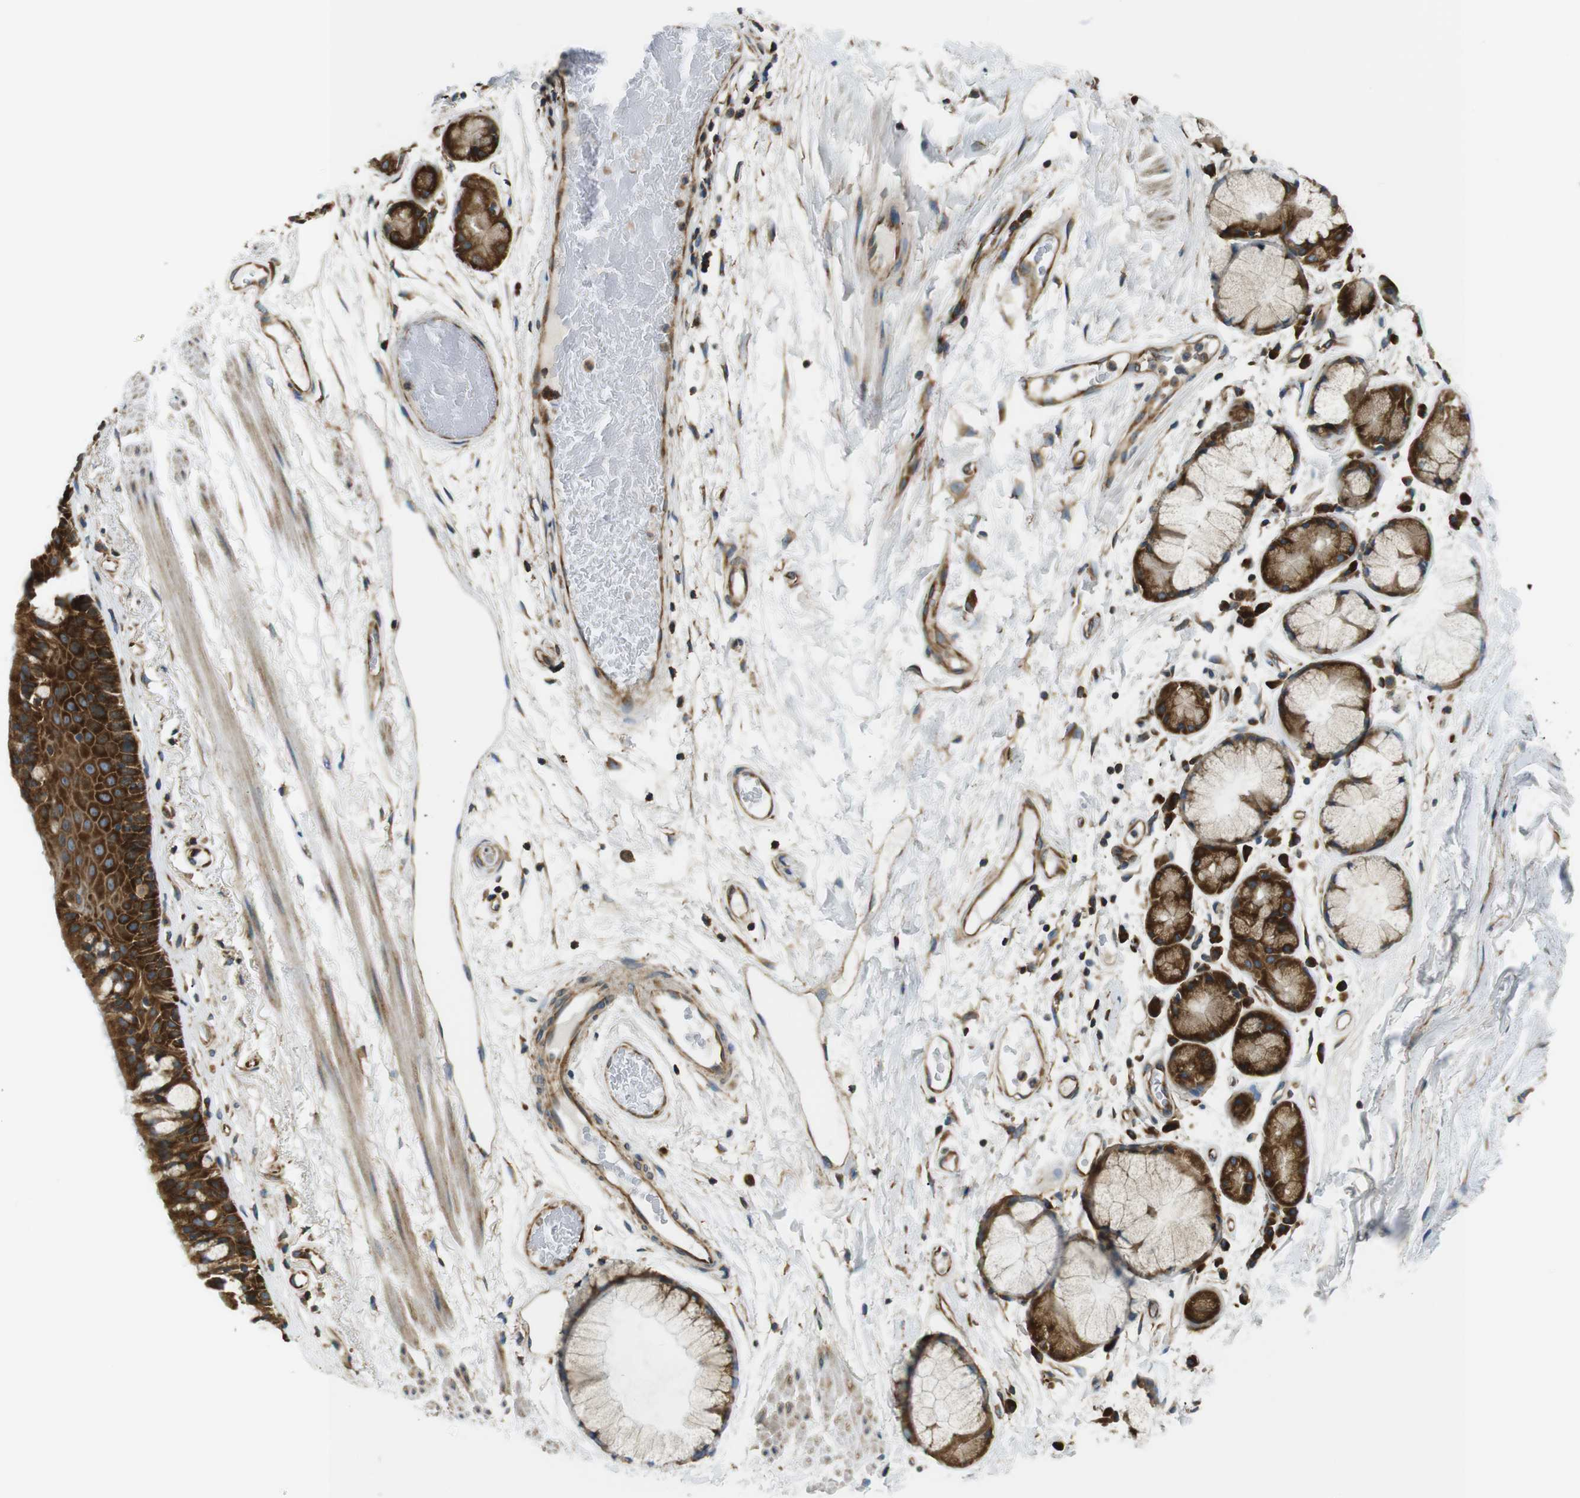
{"staining": {"intensity": "strong", "quantity": ">75%", "location": "cytoplasmic/membranous"}, "tissue": "bronchus", "cell_type": "Respiratory epithelial cells", "image_type": "normal", "snomed": [{"axis": "morphology", "description": "Normal tissue, NOS"}, {"axis": "topography", "description": "Bronchus"}], "caption": "DAB (3,3'-diaminobenzidine) immunohistochemical staining of normal human bronchus shows strong cytoplasmic/membranous protein expression in approximately >75% of respiratory epithelial cells. (DAB (3,3'-diaminobenzidine) IHC with brightfield microscopy, high magnification).", "gene": "TSC1", "patient": {"sex": "male", "age": 66}}